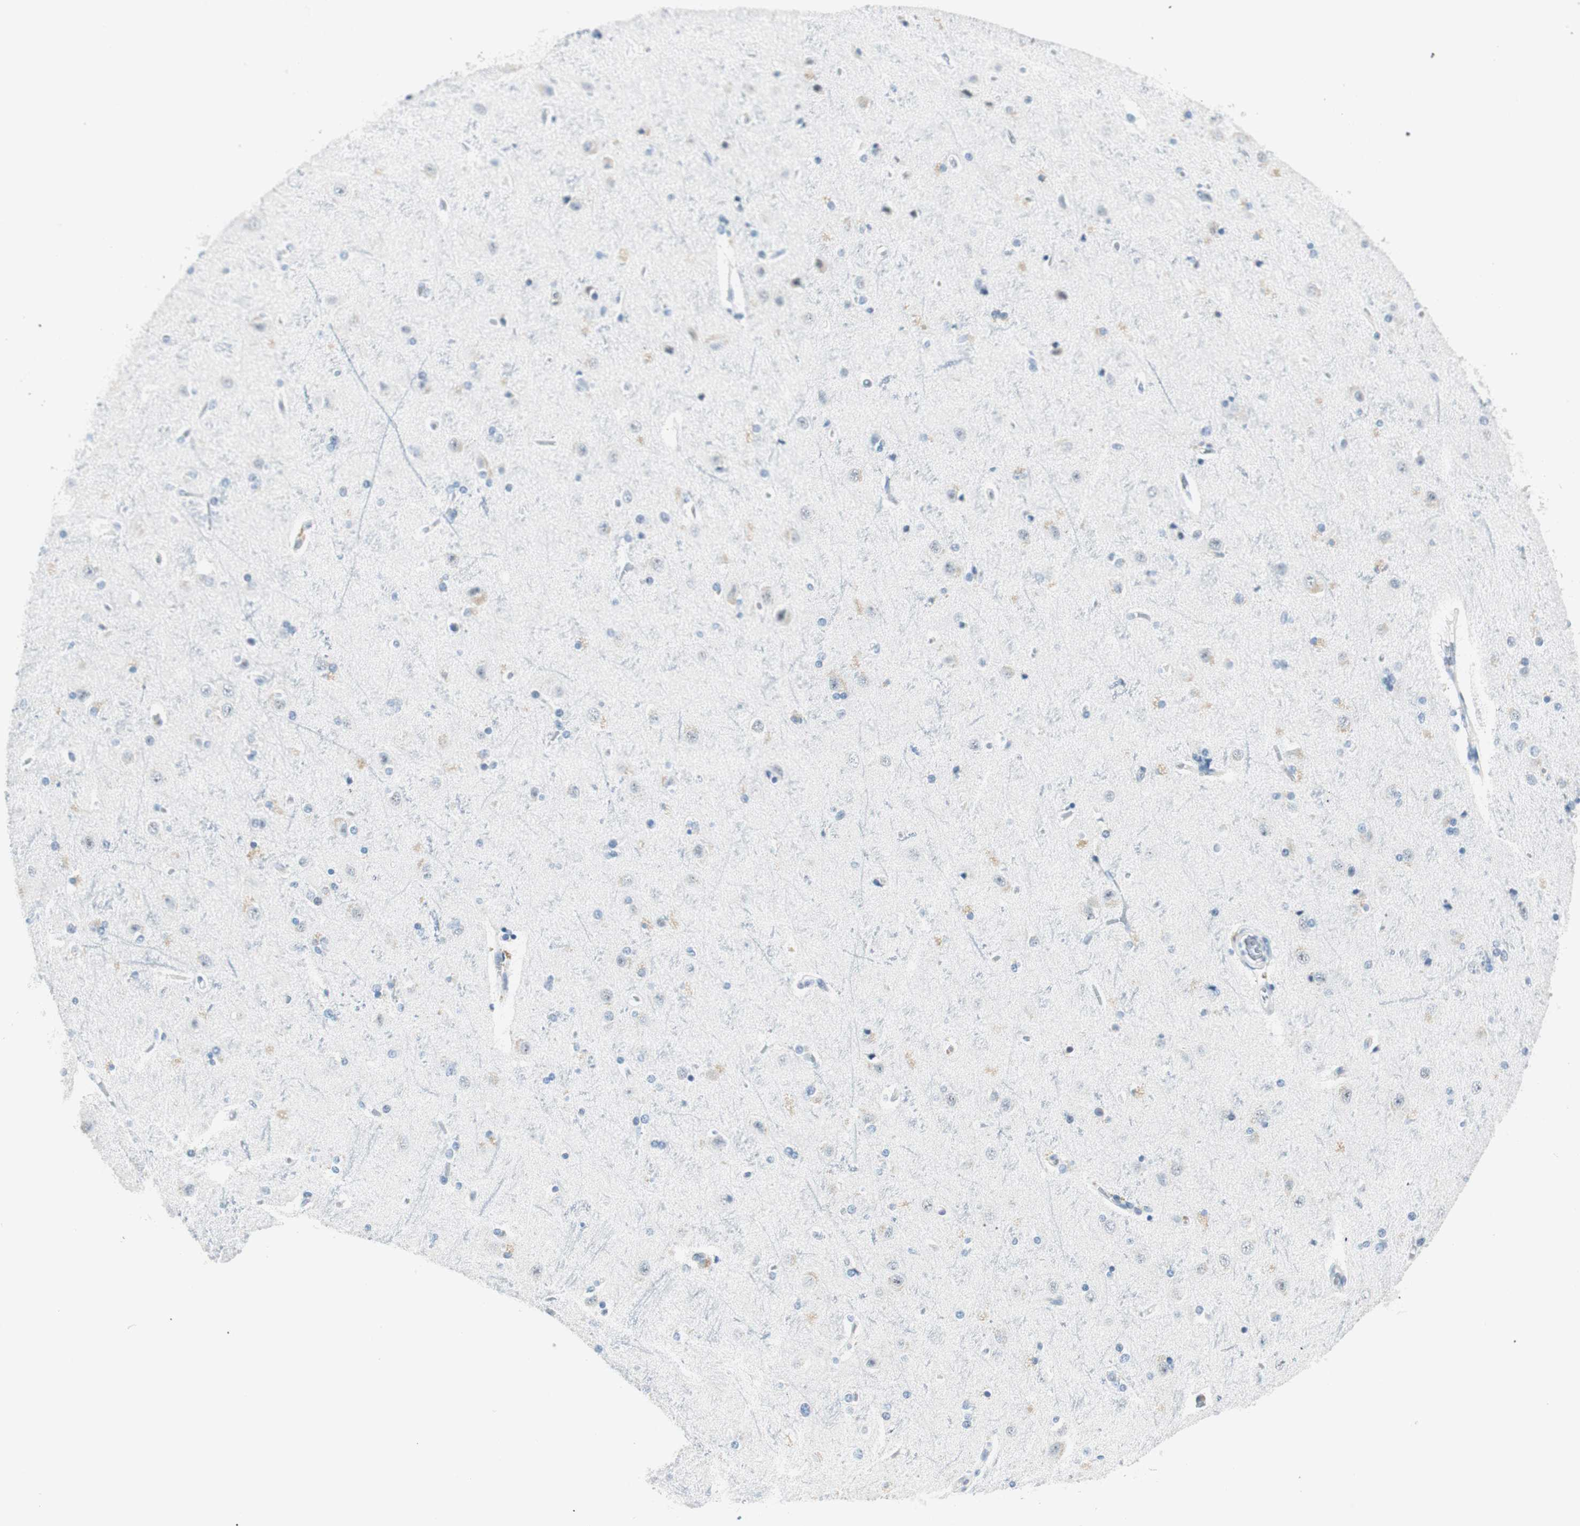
{"staining": {"intensity": "negative", "quantity": "none", "location": "none"}, "tissue": "cerebral cortex", "cell_type": "Endothelial cells", "image_type": "normal", "snomed": [{"axis": "morphology", "description": "Normal tissue, NOS"}, {"axis": "topography", "description": "Cerebral cortex"}], "caption": "An immunohistochemistry photomicrograph of unremarkable cerebral cortex is shown. There is no staining in endothelial cells of cerebral cortex.", "gene": "HOXB13", "patient": {"sex": "female", "age": 54}}